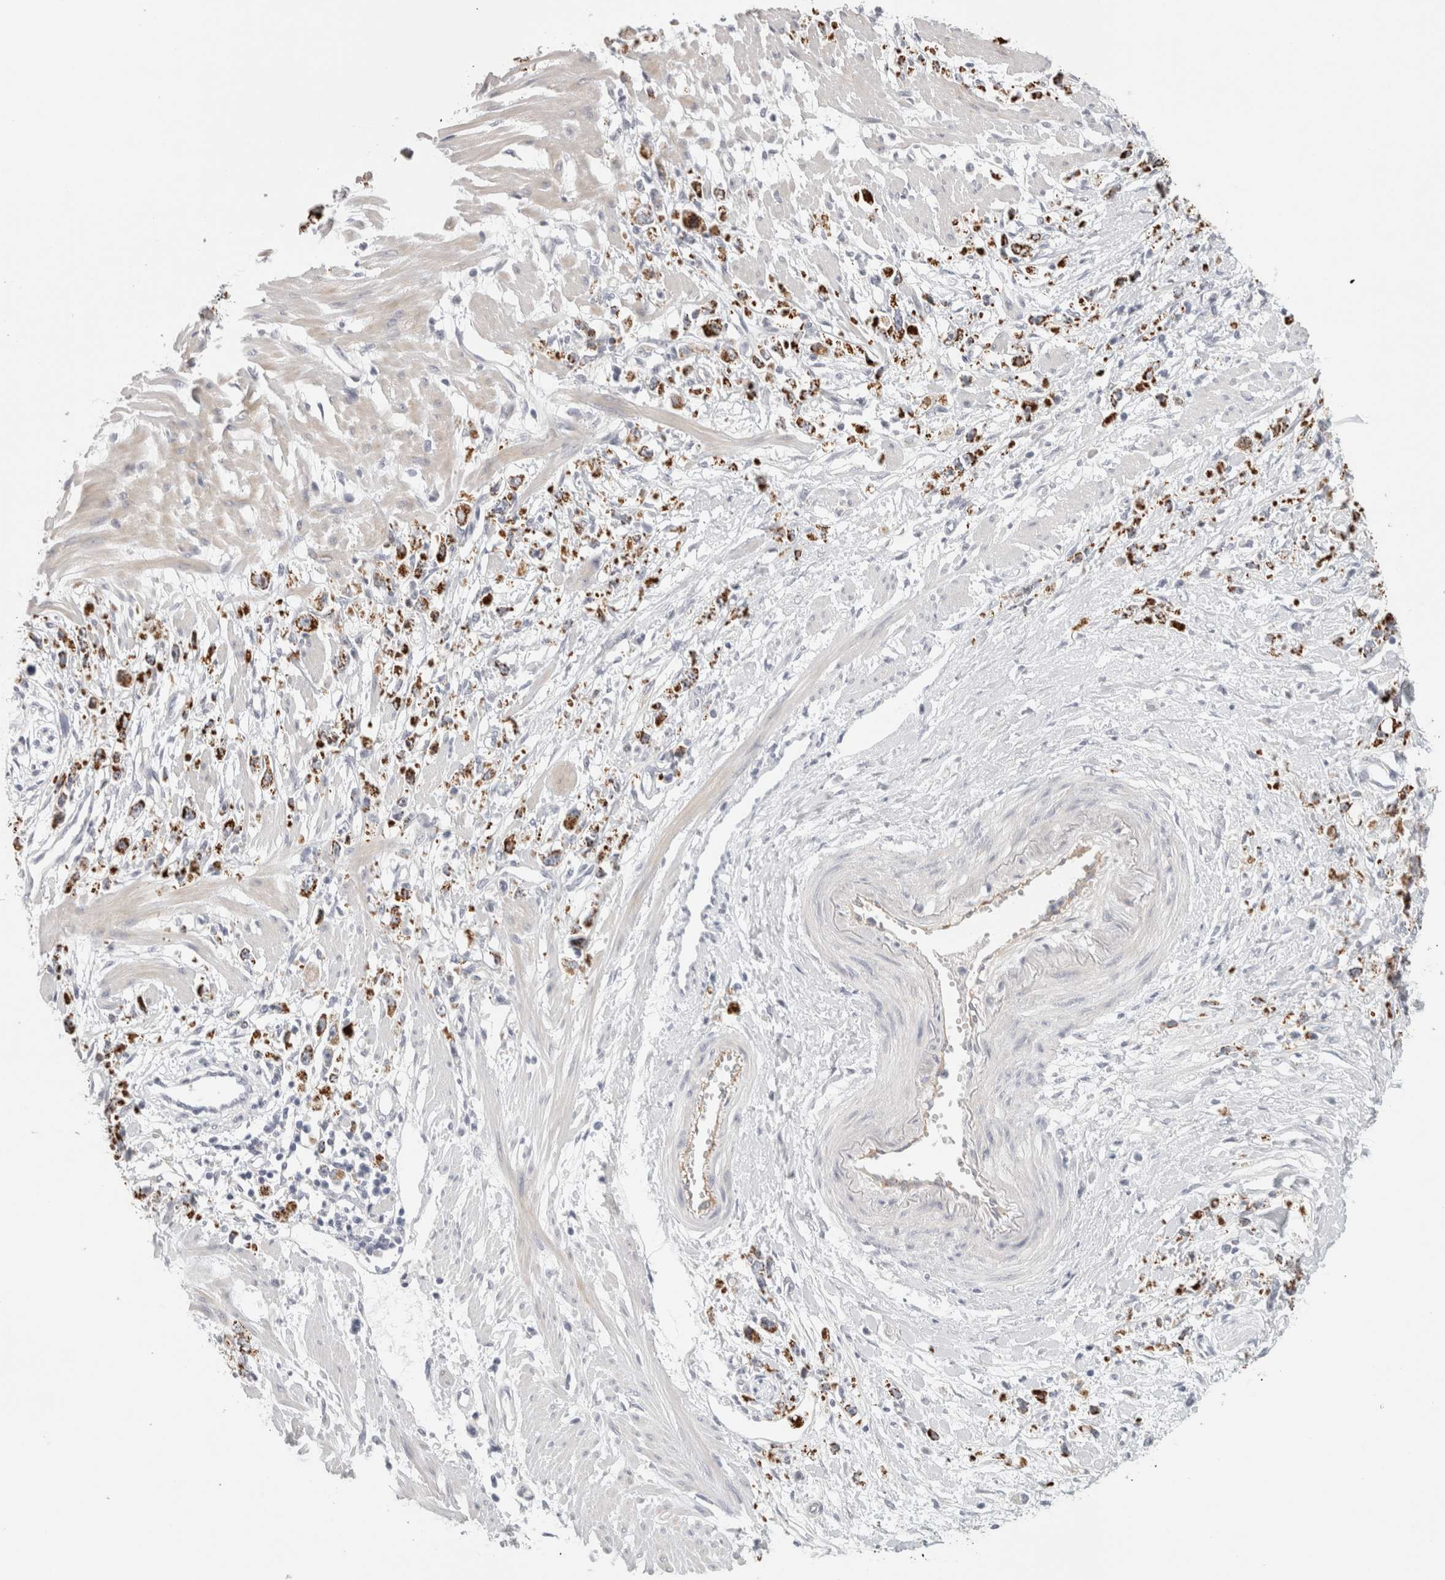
{"staining": {"intensity": "strong", "quantity": ">75%", "location": "cytoplasmic/membranous"}, "tissue": "stomach cancer", "cell_type": "Tumor cells", "image_type": "cancer", "snomed": [{"axis": "morphology", "description": "Adenocarcinoma, NOS"}, {"axis": "topography", "description": "Stomach"}], "caption": "DAB immunohistochemical staining of stomach cancer demonstrates strong cytoplasmic/membranous protein positivity in about >75% of tumor cells.", "gene": "FBLIM1", "patient": {"sex": "female", "age": 59}}